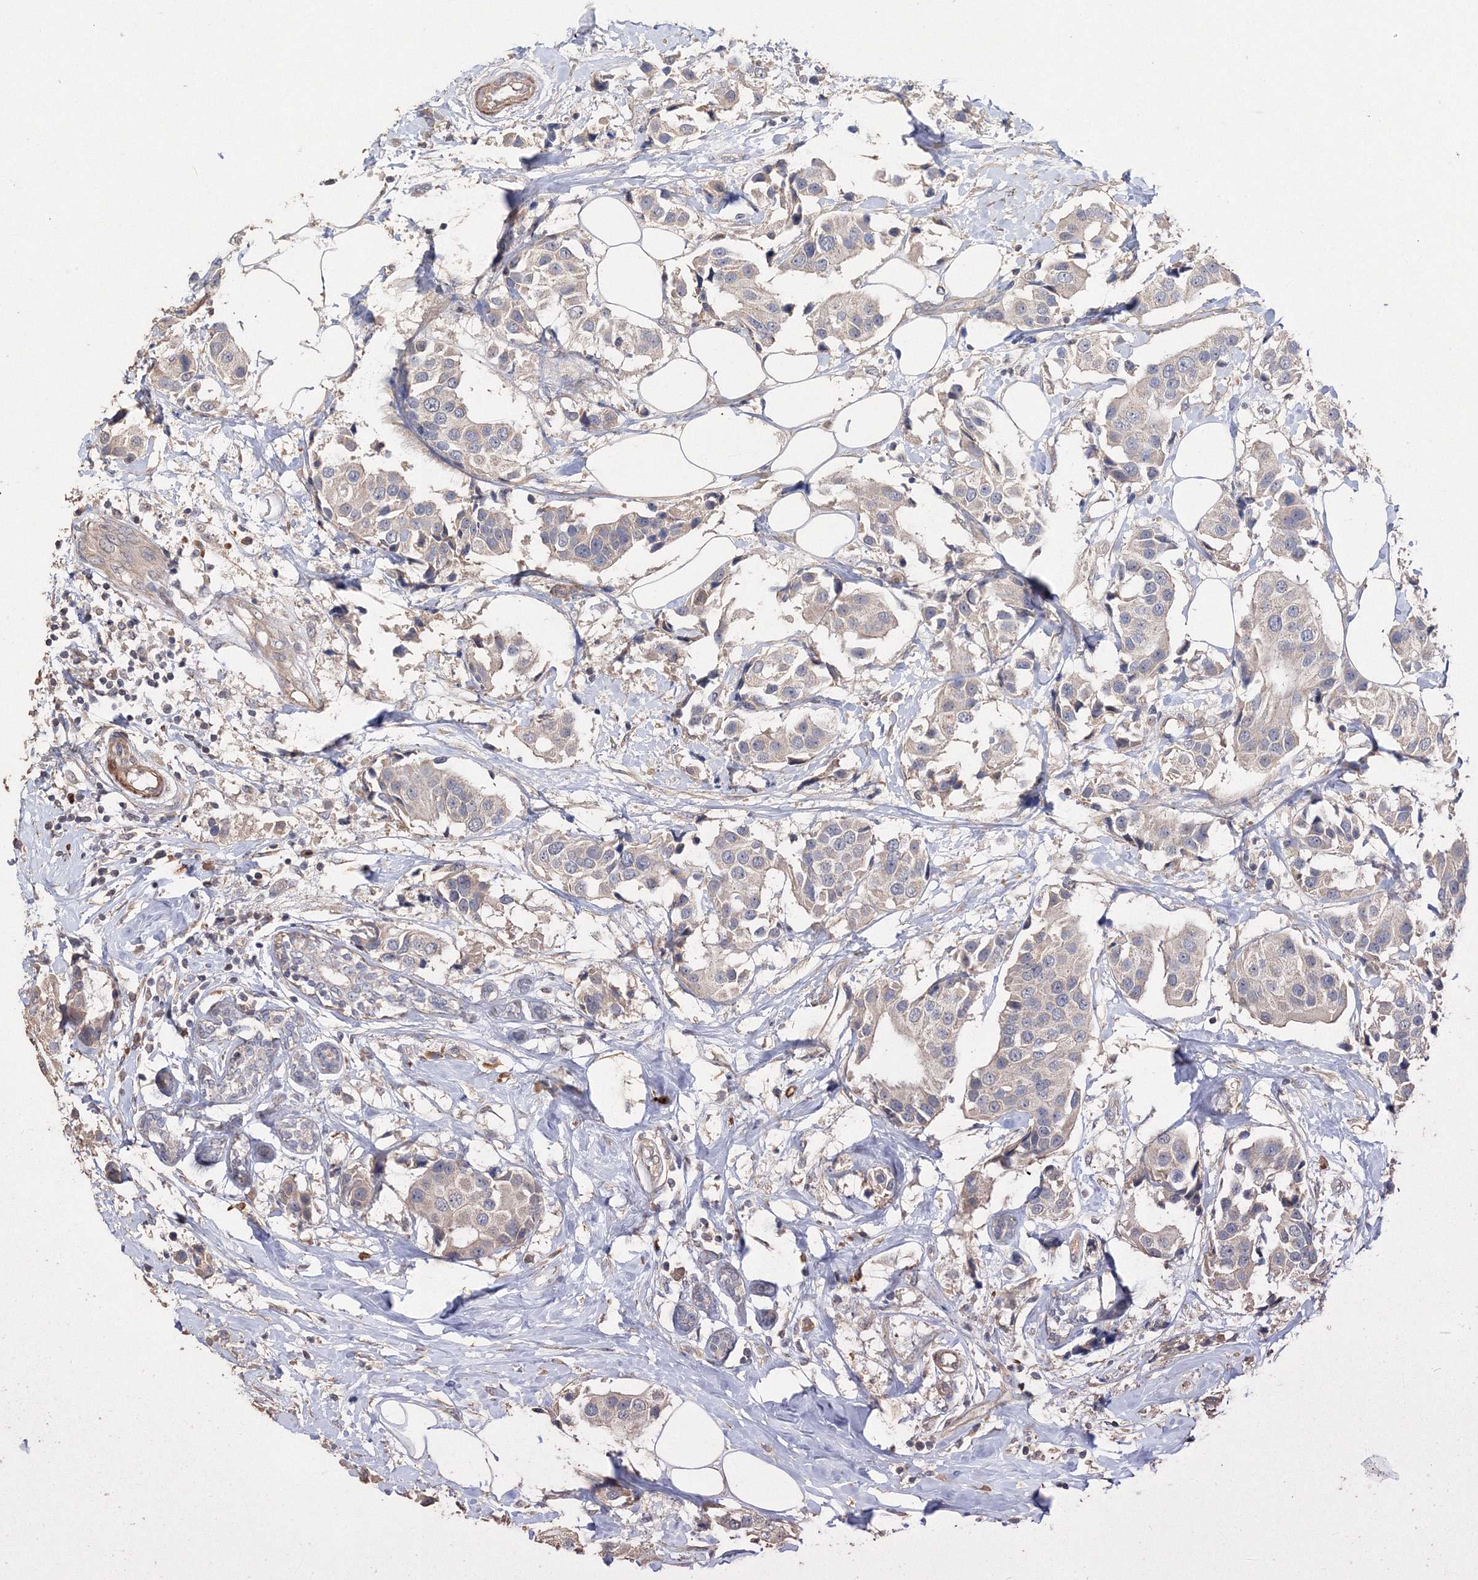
{"staining": {"intensity": "weak", "quantity": "<25%", "location": "cytoplasmic/membranous"}, "tissue": "breast cancer", "cell_type": "Tumor cells", "image_type": "cancer", "snomed": [{"axis": "morphology", "description": "Normal tissue, NOS"}, {"axis": "morphology", "description": "Duct carcinoma"}, {"axis": "topography", "description": "Breast"}], "caption": "Breast cancer was stained to show a protein in brown. There is no significant staining in tumor cells. The staining is performed using DAB (3,3'-diaminobenzidine) brown chromogen with nuclei counter-stained in using hematoxylin.", "gene": "NALF2", "patient": {"sex": "female", "age": 39}}